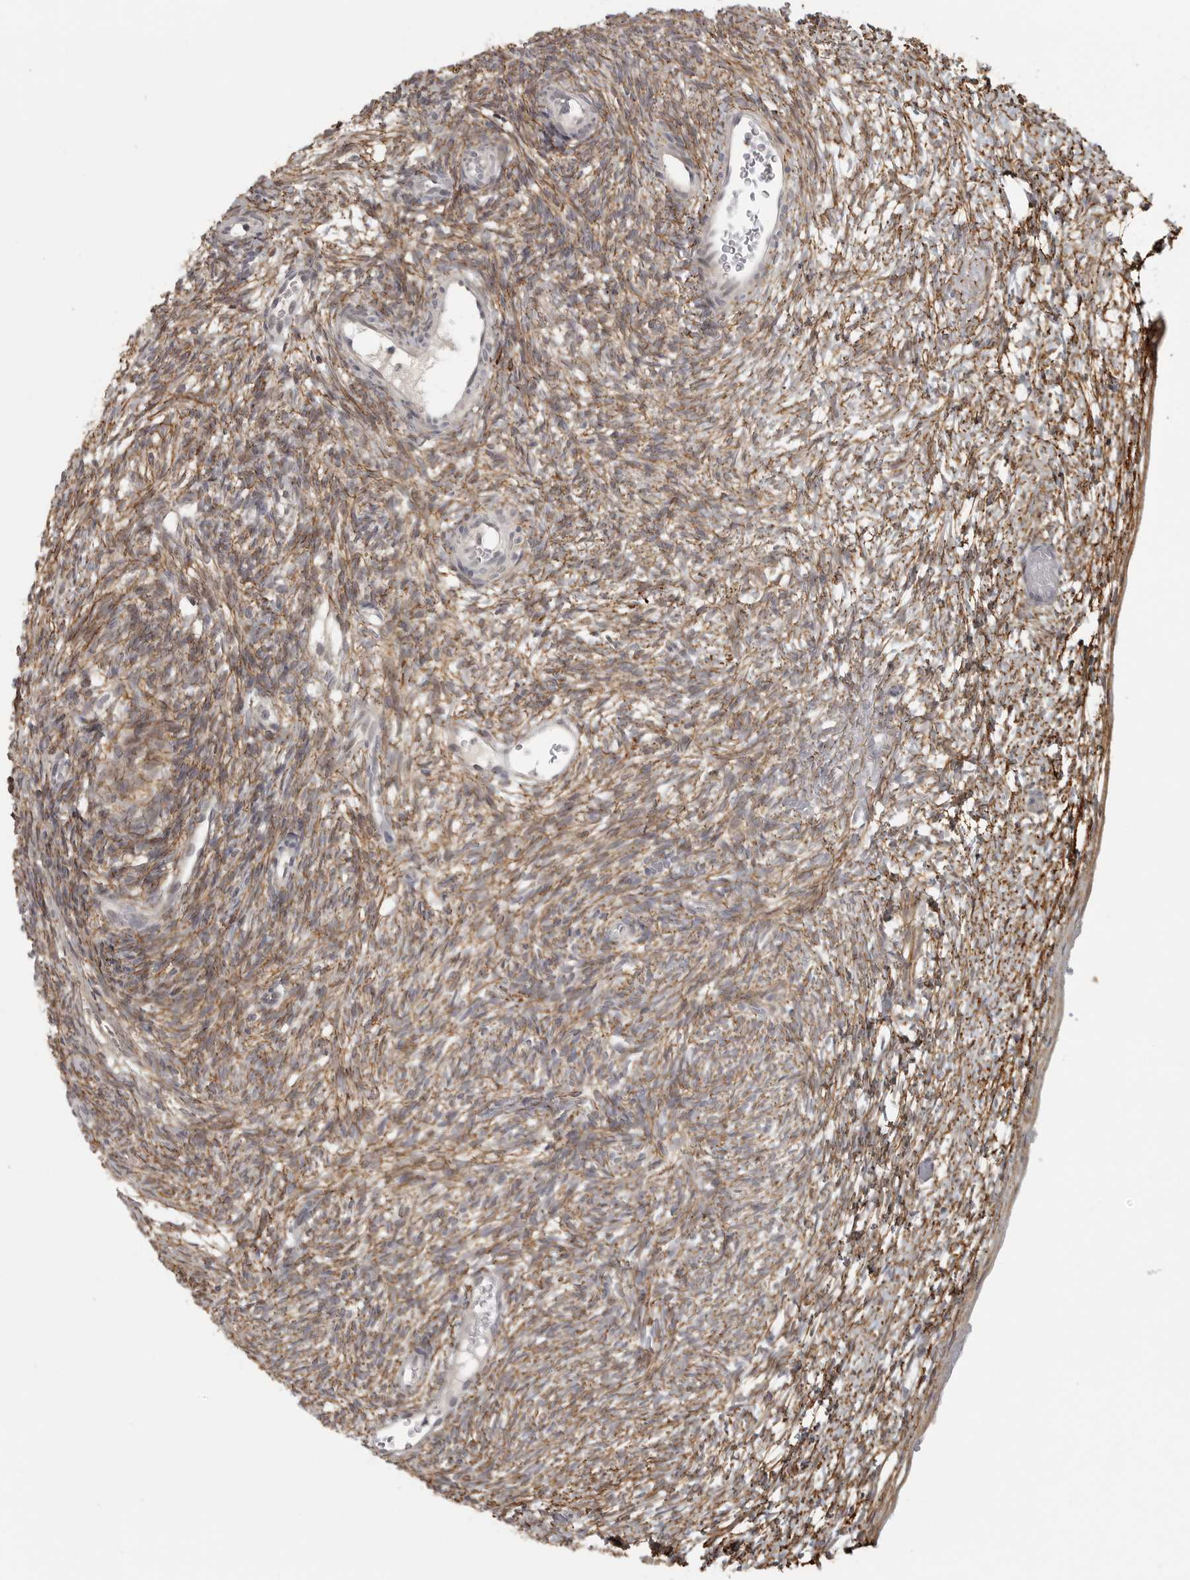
{"staining": {"intensity": "weak", "quantity": ">75%", "location": "cytoplasmic/membranous"}, "tissue": "ovary", "cell_type": "Follicle cells", "image_type": "normal", "snomed": [{"axis": "morphology", "description": "Normal tissue, NOS"}, {"axis": "topography", "description": "Ovary"}], "caption": "Immunohistochemistry (IHC) staining of normal ovary, which demonstrates low levels of weak cytoplasmic/membranous staining in approximately >75% of follicle cells indicating weak cytoplasmic/membranous protein positivity. The staining was performed using DAB (3,3'-diaminobenzidine) (brown) for protein detection and nuclei were counterstained in hematoxylin (blue).", "gene": "UROD", "patient": {"sex": "female", "age": 34}}